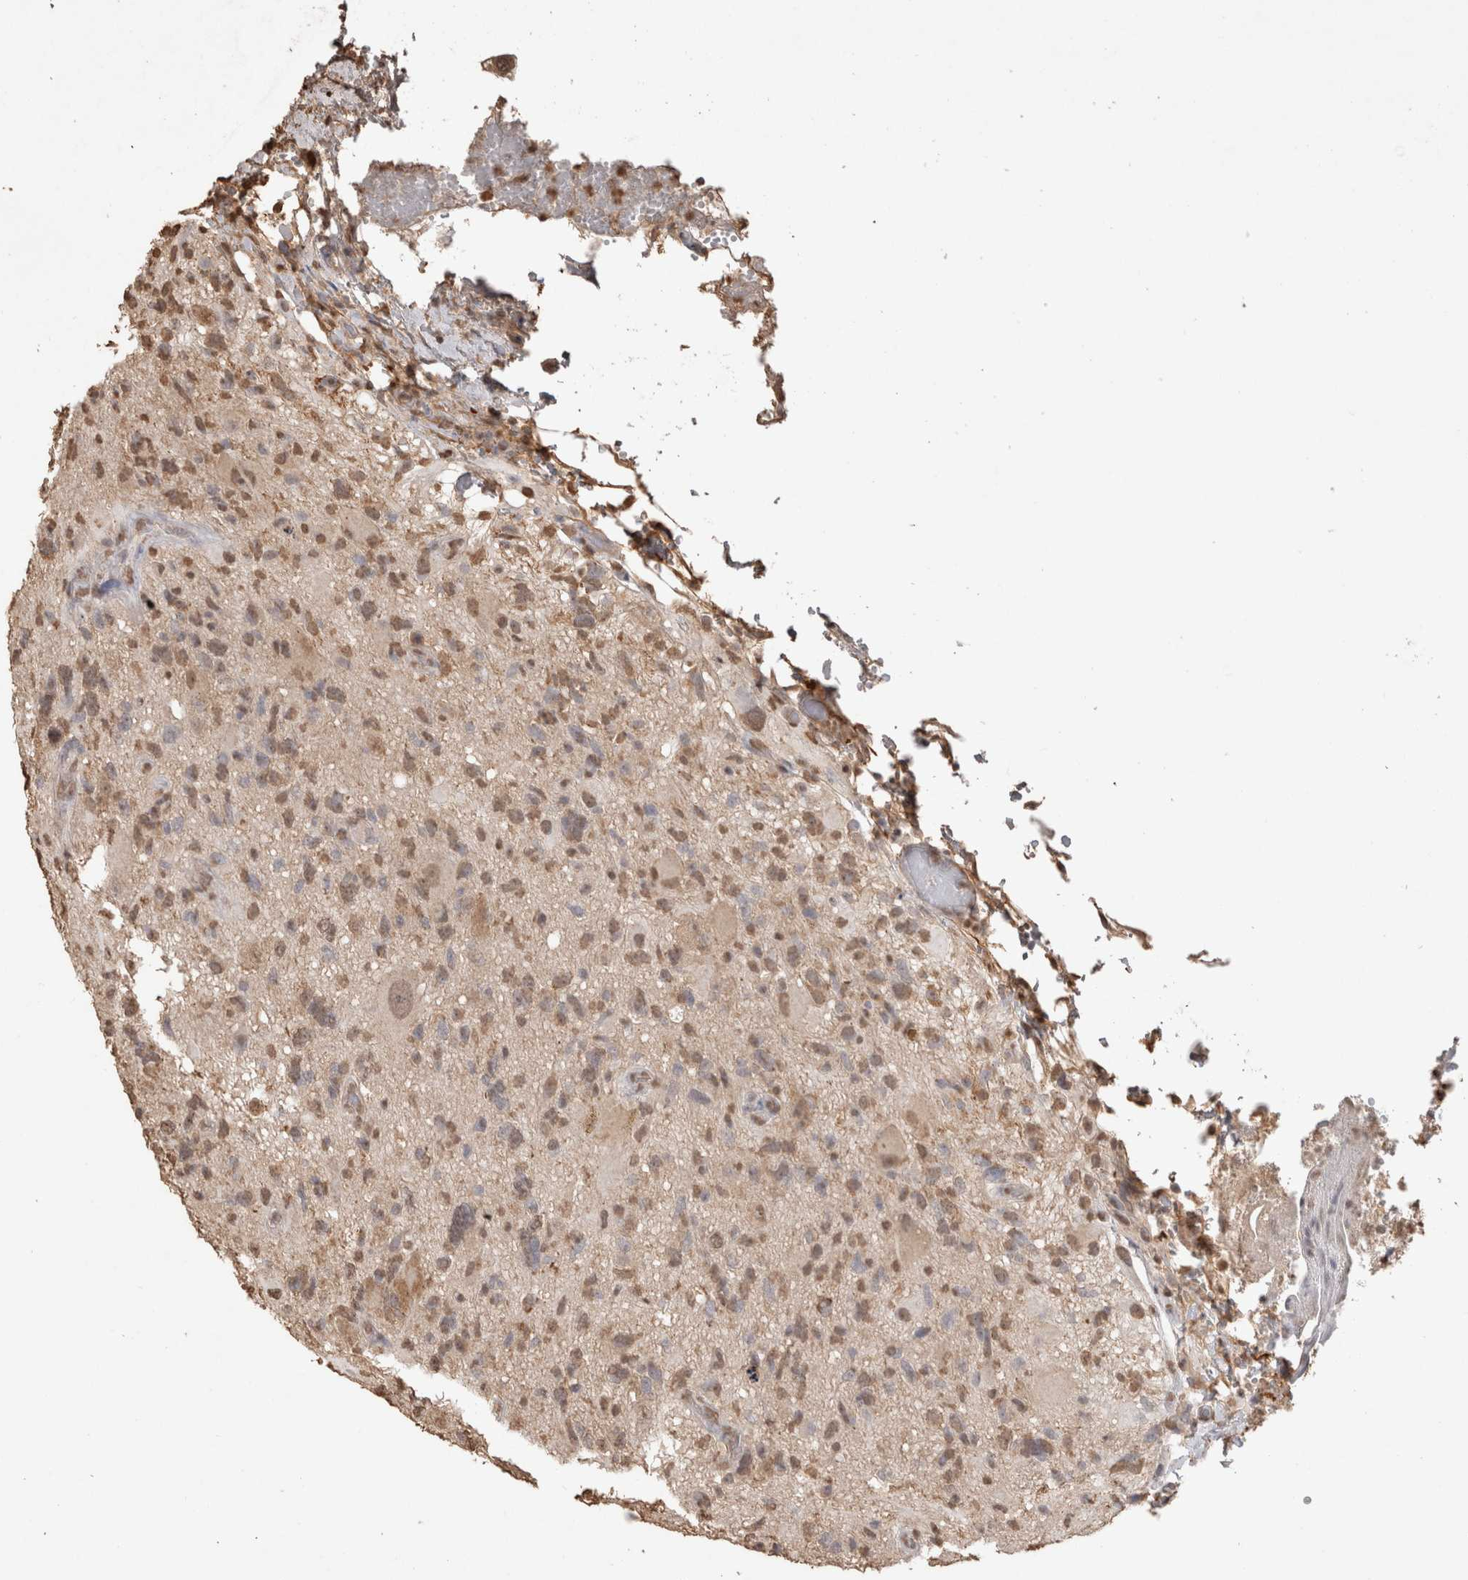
{"staining": {"intensity": "moderate", "quantity": "25%-75%", "location": "nuclear"}, "tissue": "glioma", "cell_type": "Tumor cells", "image_type": "cancer", "snomed": [{"axis": "morphology", "description": "Glioma, malignant, High grade"}, {"axis": "topography", "description": "Brain"}], "caption": "Protein expression analysis of human glioma reveals moderate nuclear expression in about 25%-75% of tumor cells. The protein is shown in brown color, while the nuclei are stained blue.", "gene": "MLX", "patient": {"sex": "male", "age": 33}}